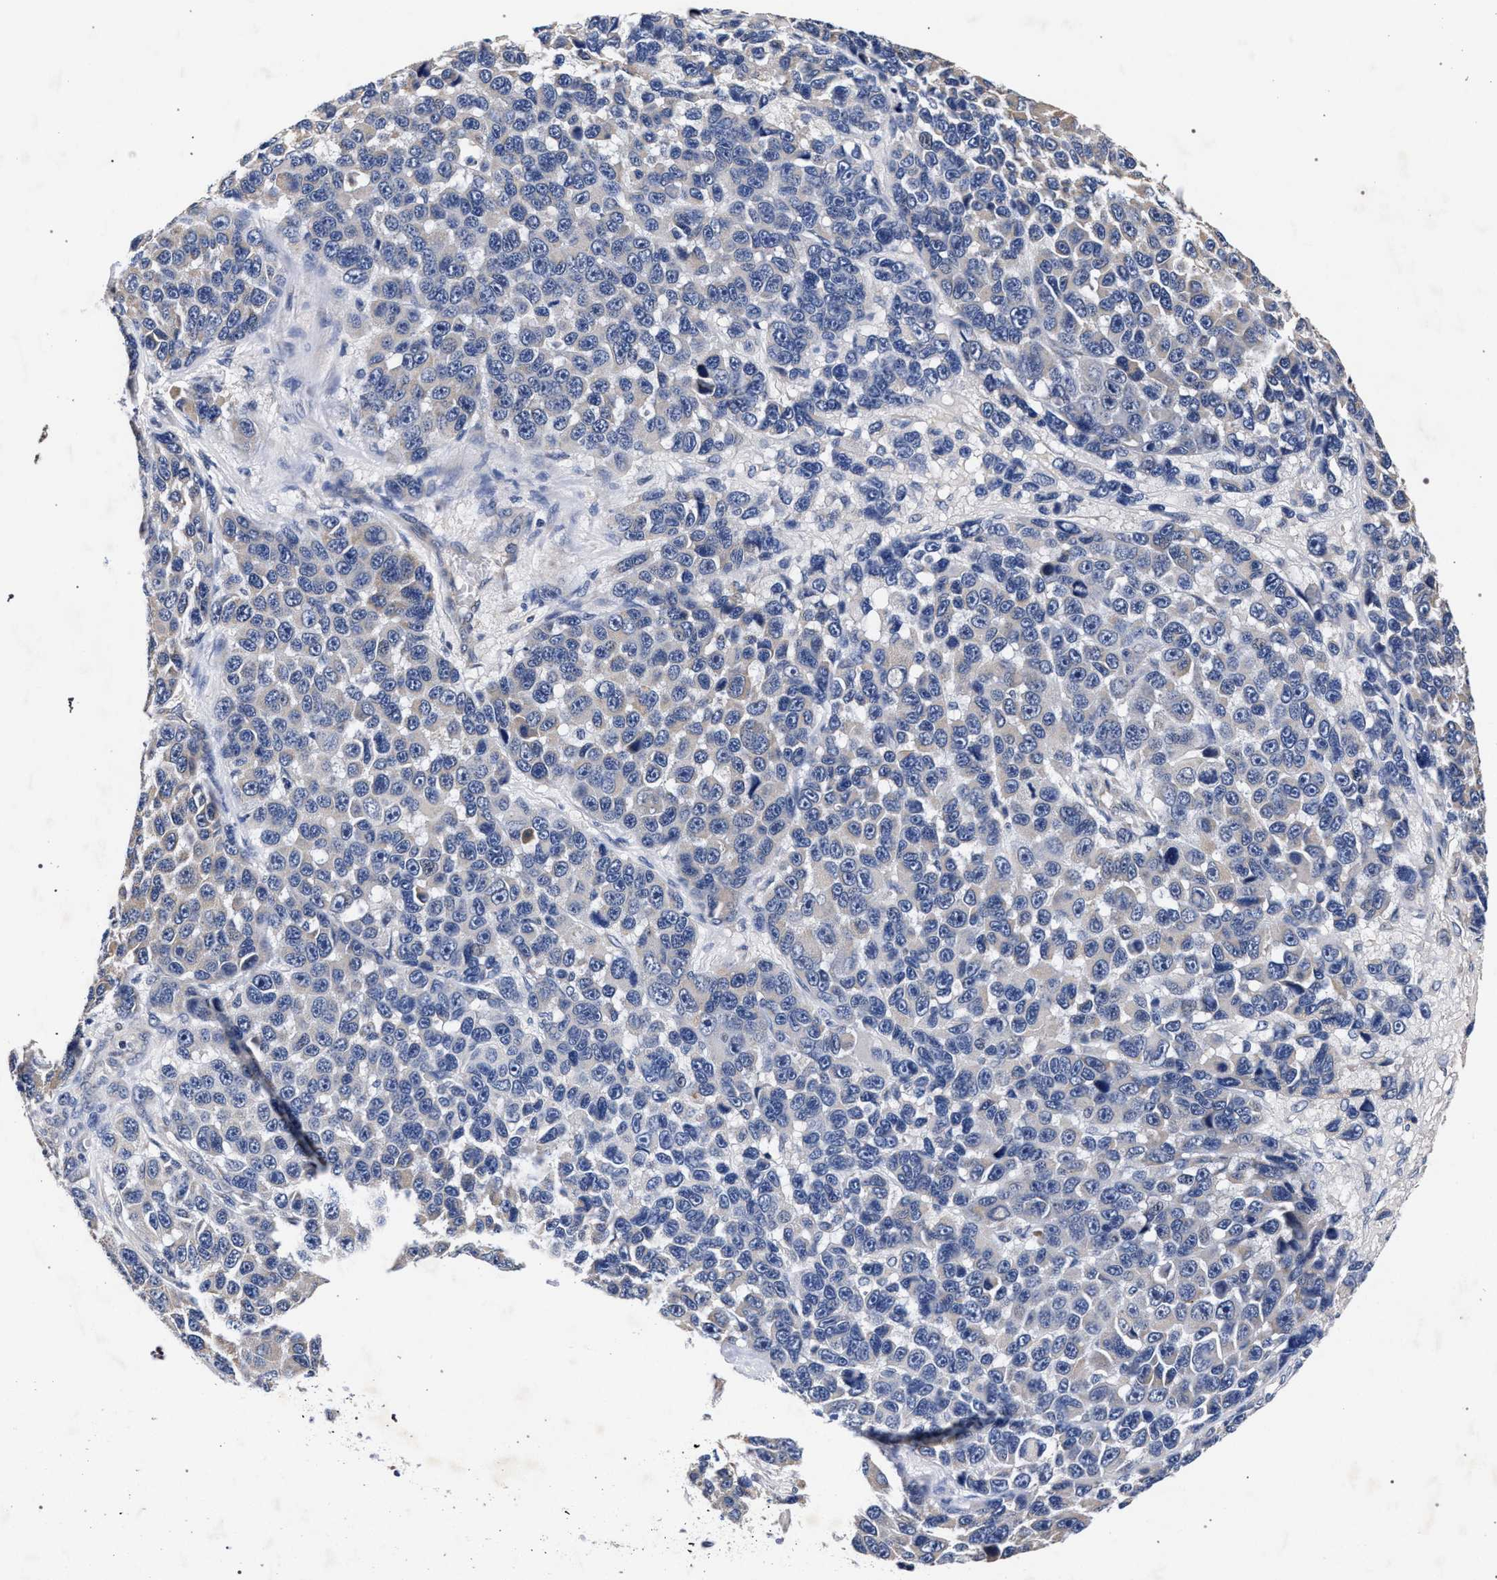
{"staining": {"intensity": "negative", "quantity": "none", "location": "none"}, "tissue": "melanoma", "cell_type": "Tumor cells", "image_type": "cancer", "snomed": [{"axis": "morphology", "description": "Malignant melanoma, NOS"}, {"axis": "topography", "description": "Skin"}], "caption": "Human melanoma stained for a protein using immunohistochemistry (IHC) shows no expression in tumor cells.", "gene": "CFAP95", "patient": {"sex": "male", "age": 53}}